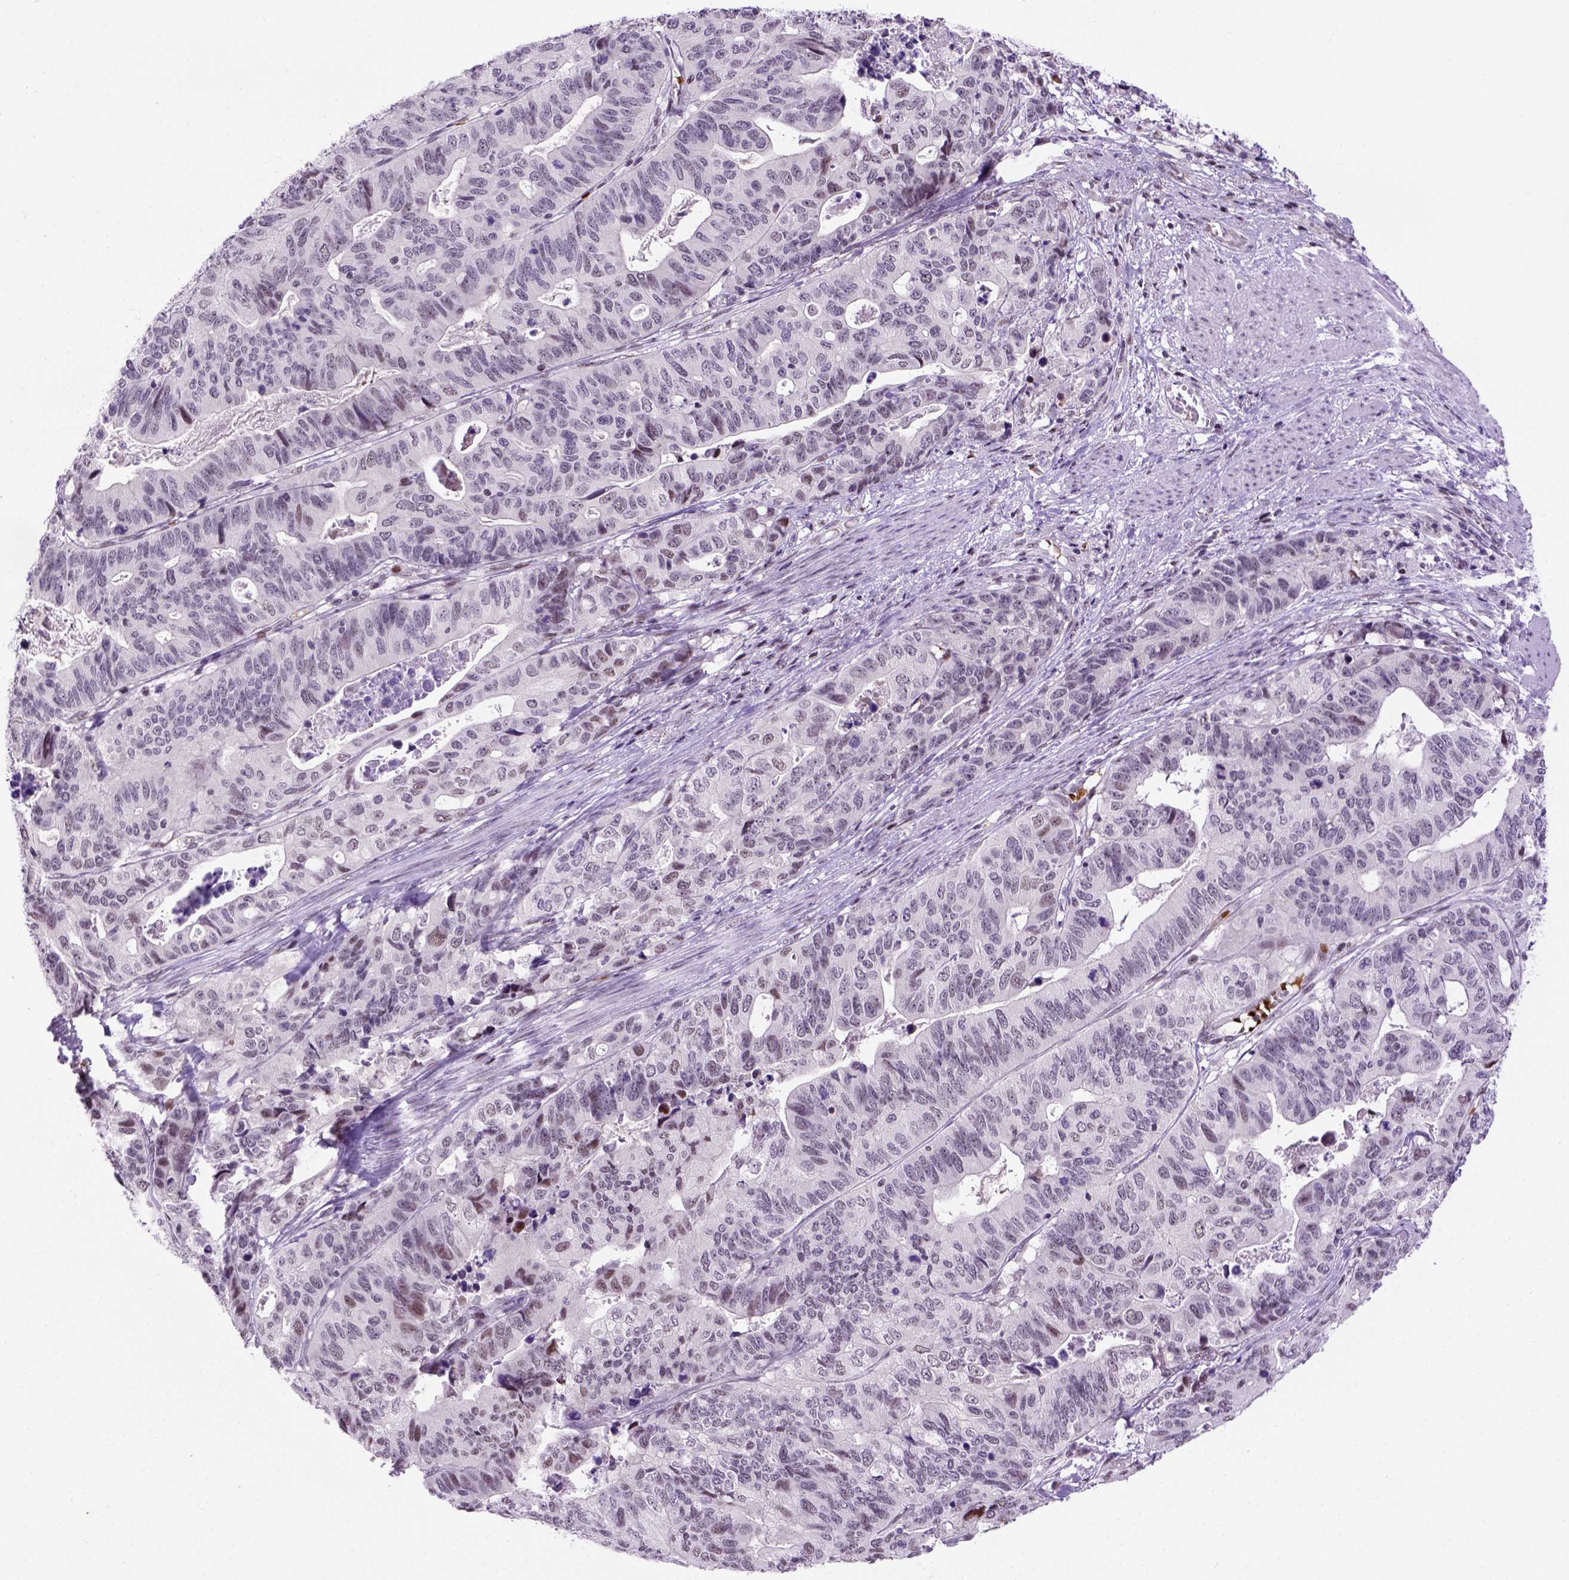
{"staining": {"intensity": "weak", "quantity": "<25%", "location": "nuclear"}, "tissue": "stomach cancer", "cell_type": "Tumor cells", "image_type": "cancer", "snomed": [{"axis": "morphology", "description": "Adenocarcinoma, NOS"}, {"axis": "topography", "description": "Stomach, upper"}], "caption": "Immunohistochemistry image of human adenocarcinoma (stomach) stained for a protein (brown), which exhibits no expression in tumor cells.", "gene": "TBPL1", "patient": {"sex": "female", "age": 67}}